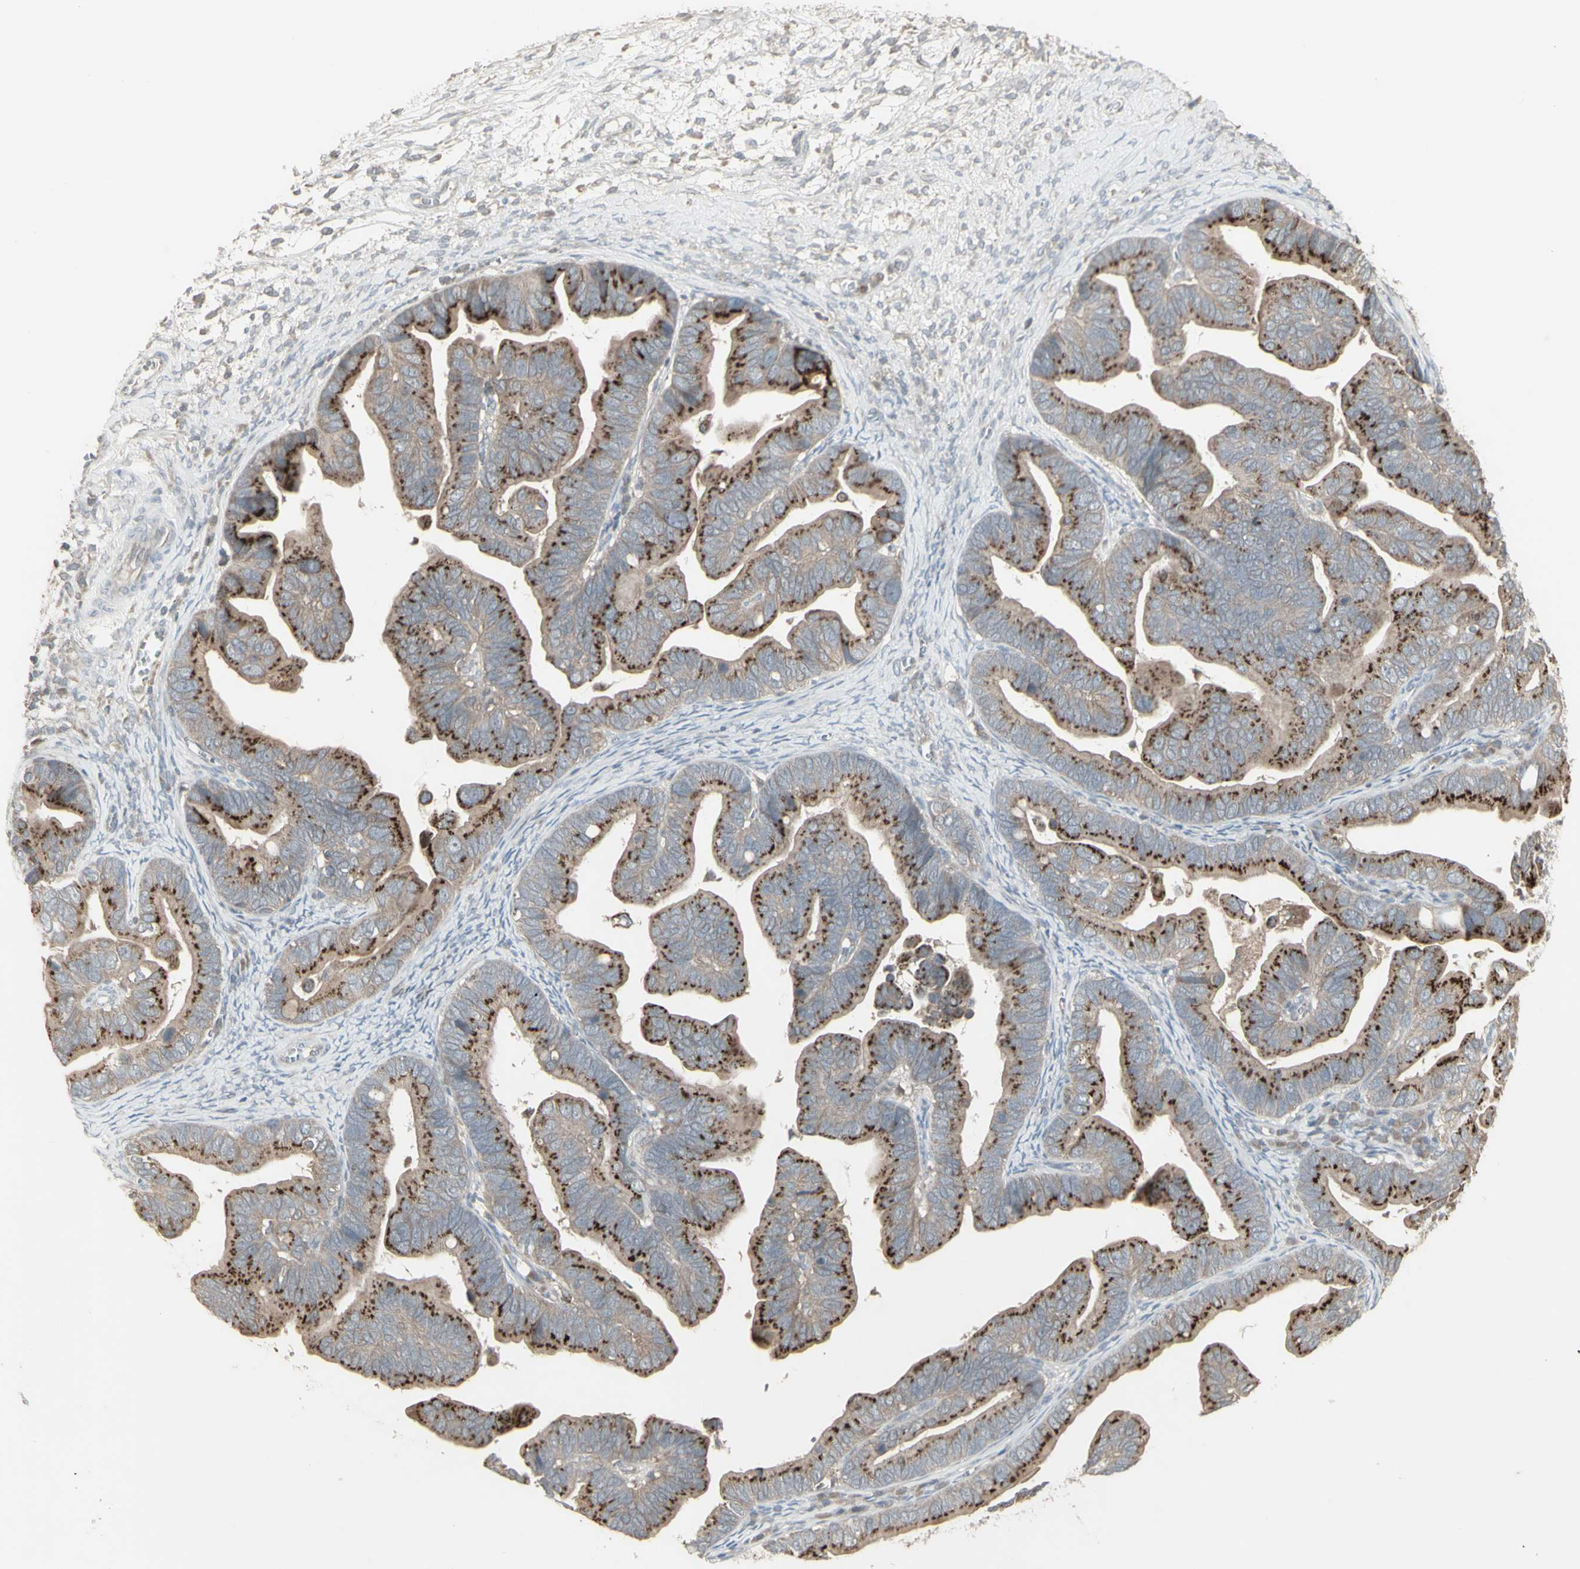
{"staining": {"intensity": "negative", "quantity": "none", "location": "none"}, "tissue": "ovarian cancer", "cell_type": "Tumor cells", "image_type": "cancer", "snomed": [{"axis": "morphology", "description": "Cystadenocarcinoma, serous, NOS"}, {"axis": "topography", "description": "Ovary"}], "caption": "Human serous cystadenocarcinoma (ovarian) stained for a protein using immunohistochemistry demonstrates no staining in tumor cells.", "gene": "CSK", "patient": {"sex": "female", "age": 56}}